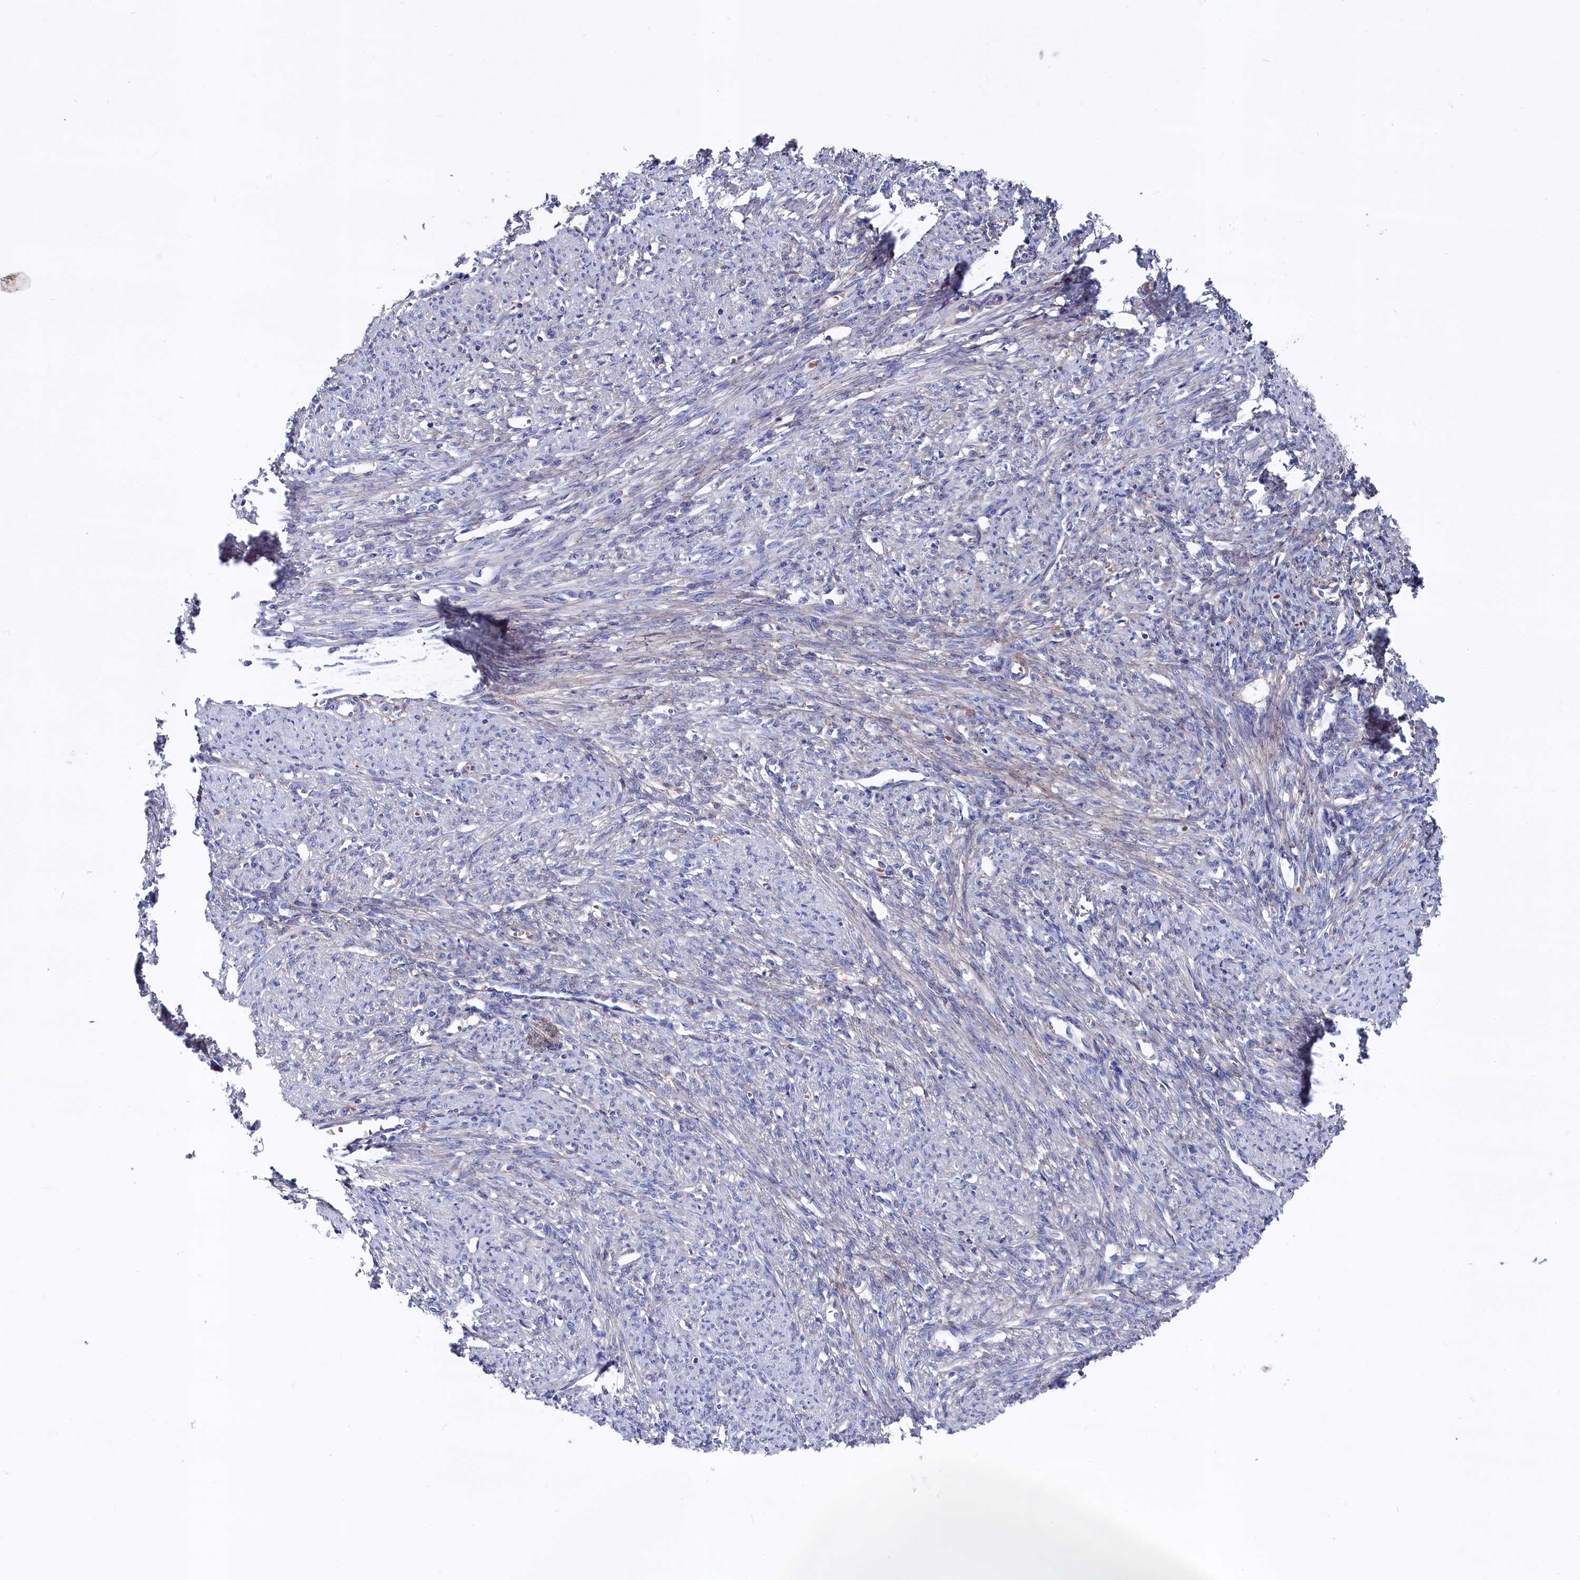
{"staining": {"intensity": "negative", "quantity": "none", "location": "none"}, "tissue": "smooth muscle", "cell_type": "Smooth muscle cells", "image_type": "normal", "snomed": [{"axis": "morphology", "description": "Normal tissue, NOS"}, {"axis": "topography", "description": "Smooth muscle"}, {"axis": "topography", "description": "Uterus"}], "caption": "This is a photomicrograph of immunohistochemistry (IHC) staining of benign smooth muscle, which shows no staining in smooth muscle cells.", "gene": "GPR108", "patient": {"sex": "female", "age": 59}}